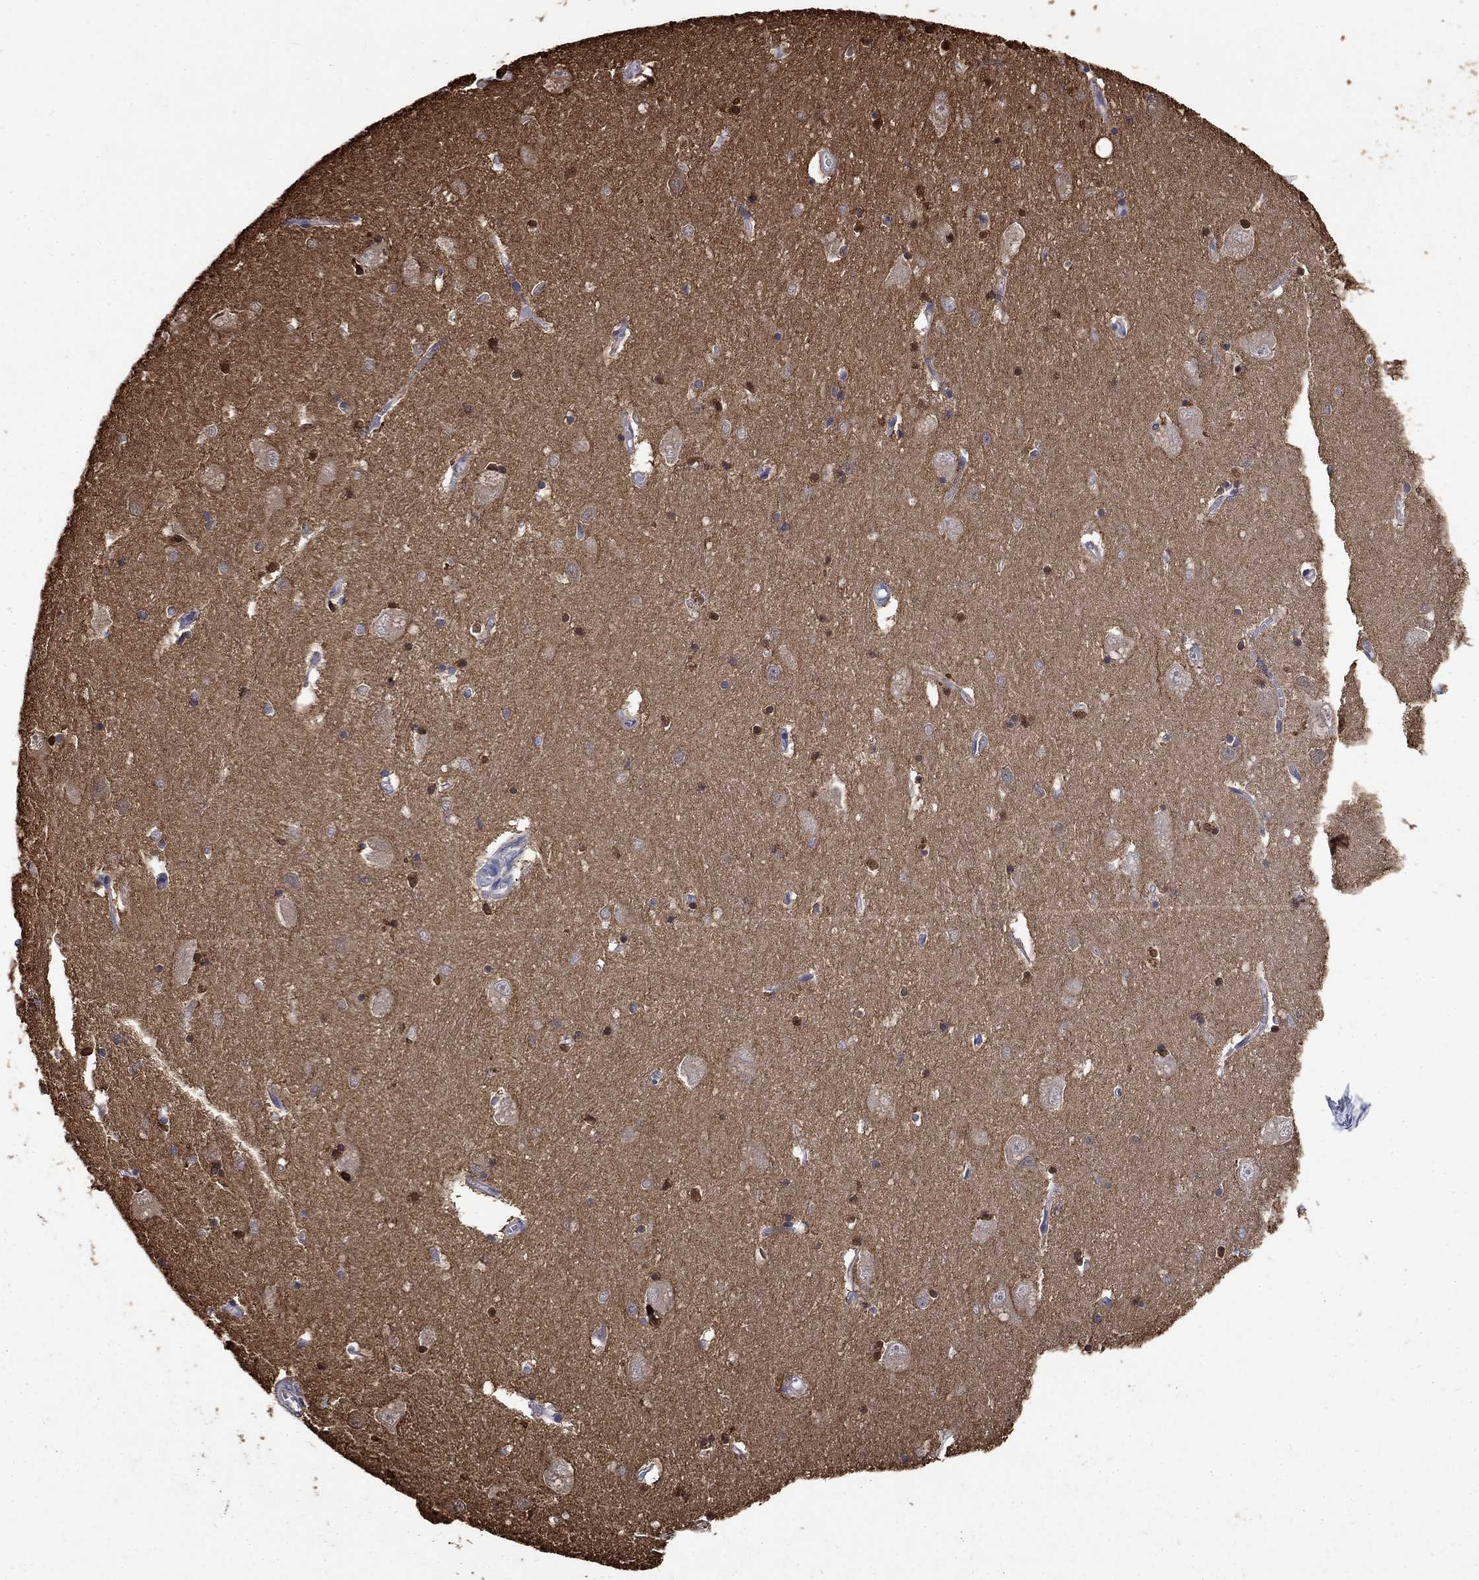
{"staining": {"intensity": "strong", "quantity": "<25%", "location": "nuclear"}, "tissue": "caudate", "cell_type": "Glial cells", "image_type": "normal", "snomed": [{"axis": "morphology", "description": "Normal tissue, NOS"}, {"axis": "topography", "description": "Lateral ventricle wall"}], "caption": "IHC histopathology image of normal caudate stained for a protein (brown), which shows medium levels of strong nuclear expression in approximately <25% of glial cells.", "gene": "DPYSL2", "patient": {"sex": "male", "age": 54}}